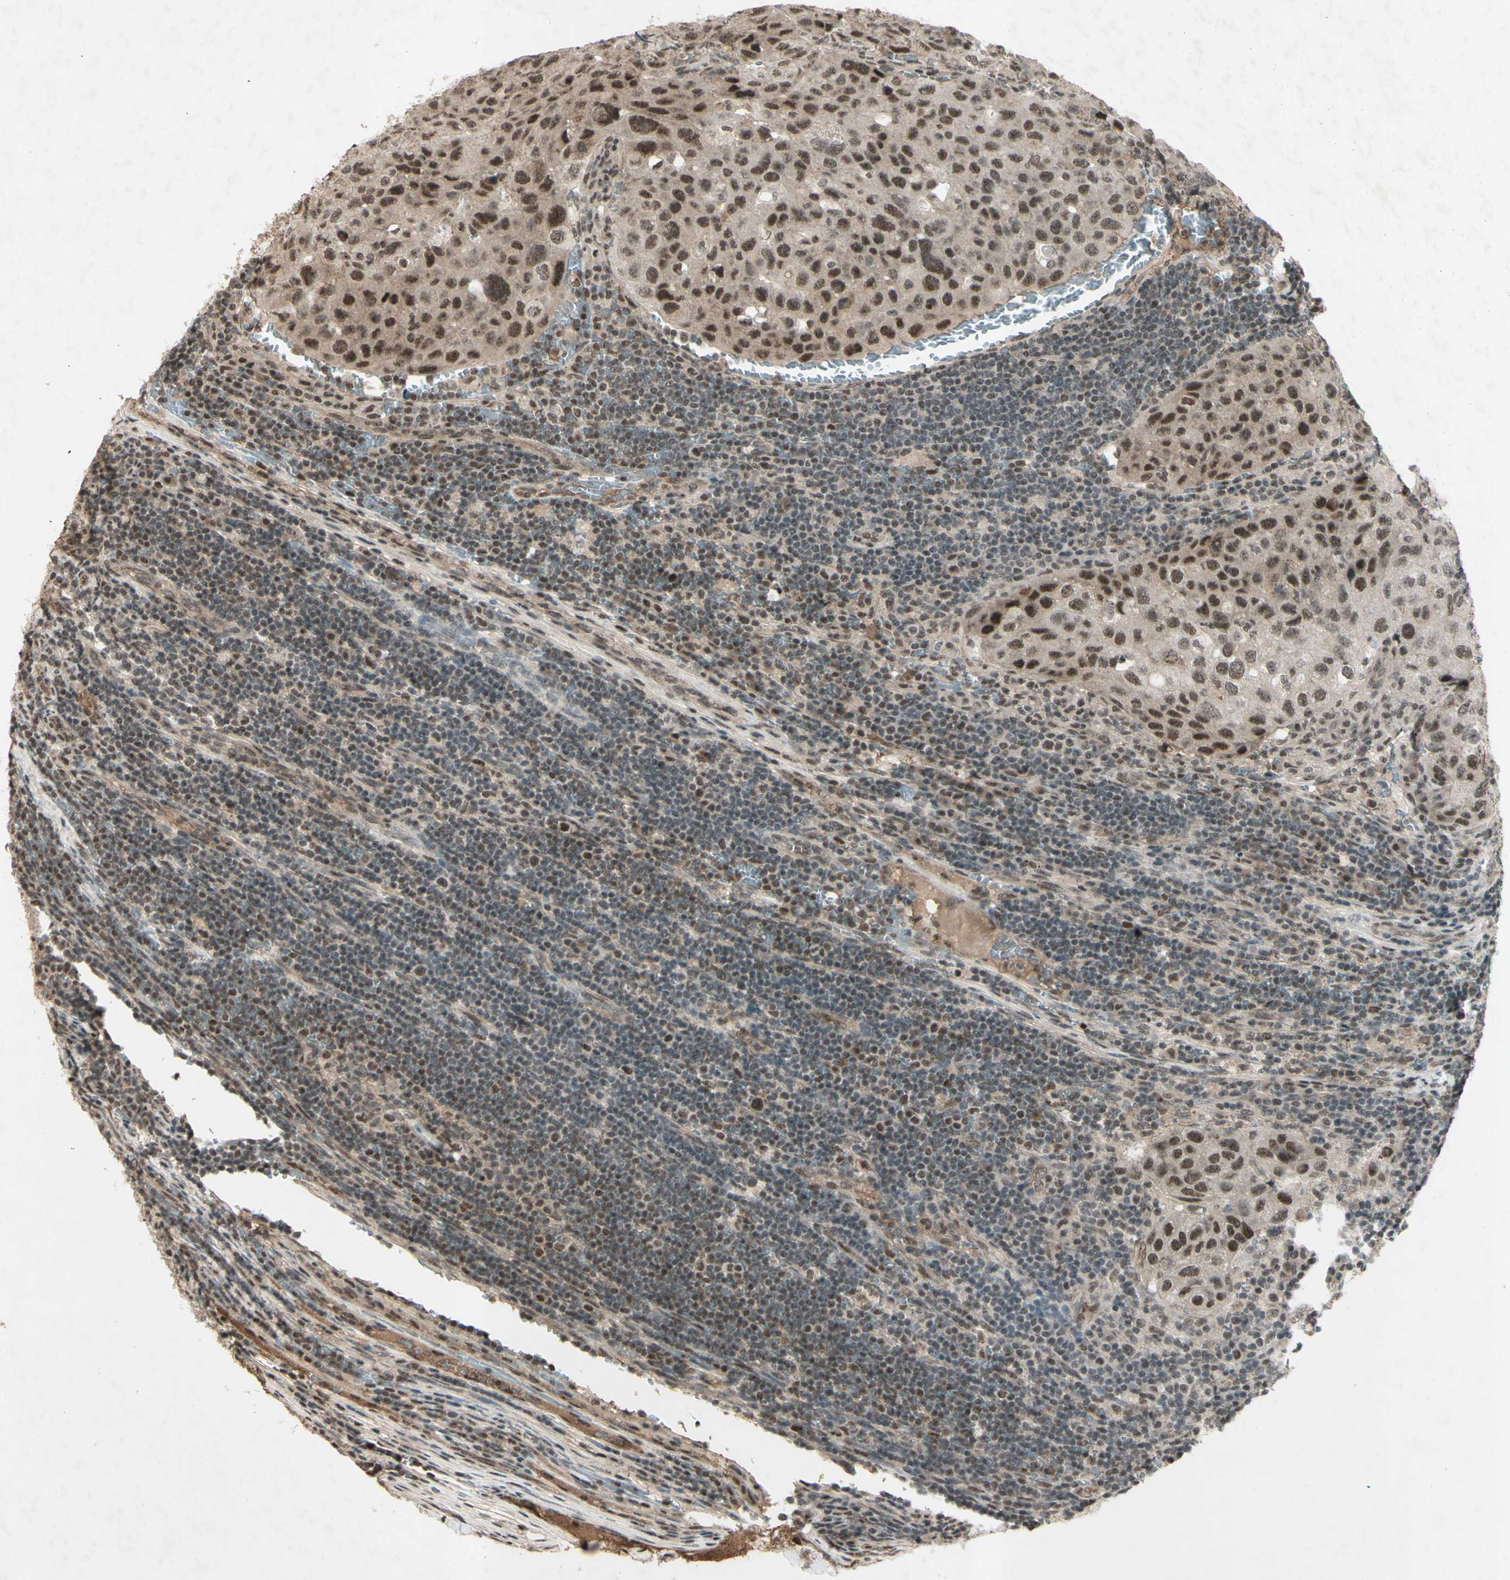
{"staining": {"intensity": "moderate", "quantity": ">75%", "location": "cytoplasmic/membranous,nuclear"}, "tissue": "urothelial cancer", "cell_type": "Tumor cells", "image_type": "cancer", "snomed": [{"axis": "morphology", "description": "Urothelial carcinoma, High grade"}, {"axis": "topography", "description": "Lymph node"}, {"axis": "topography", "description": "Urinary bladder"}], "caption": "The image reveals a brown stain indicating the presence of a protein in the cytoplasmic/membranous and nuclear of tumor cells in urothelial cancer. The staining is performed using DAB brown chromogen to label protein expression. The nuclei are counter-stained blue using hematoxylin.", "gene": "SNW1", "patient": {"sex": "male", "age": 51}}